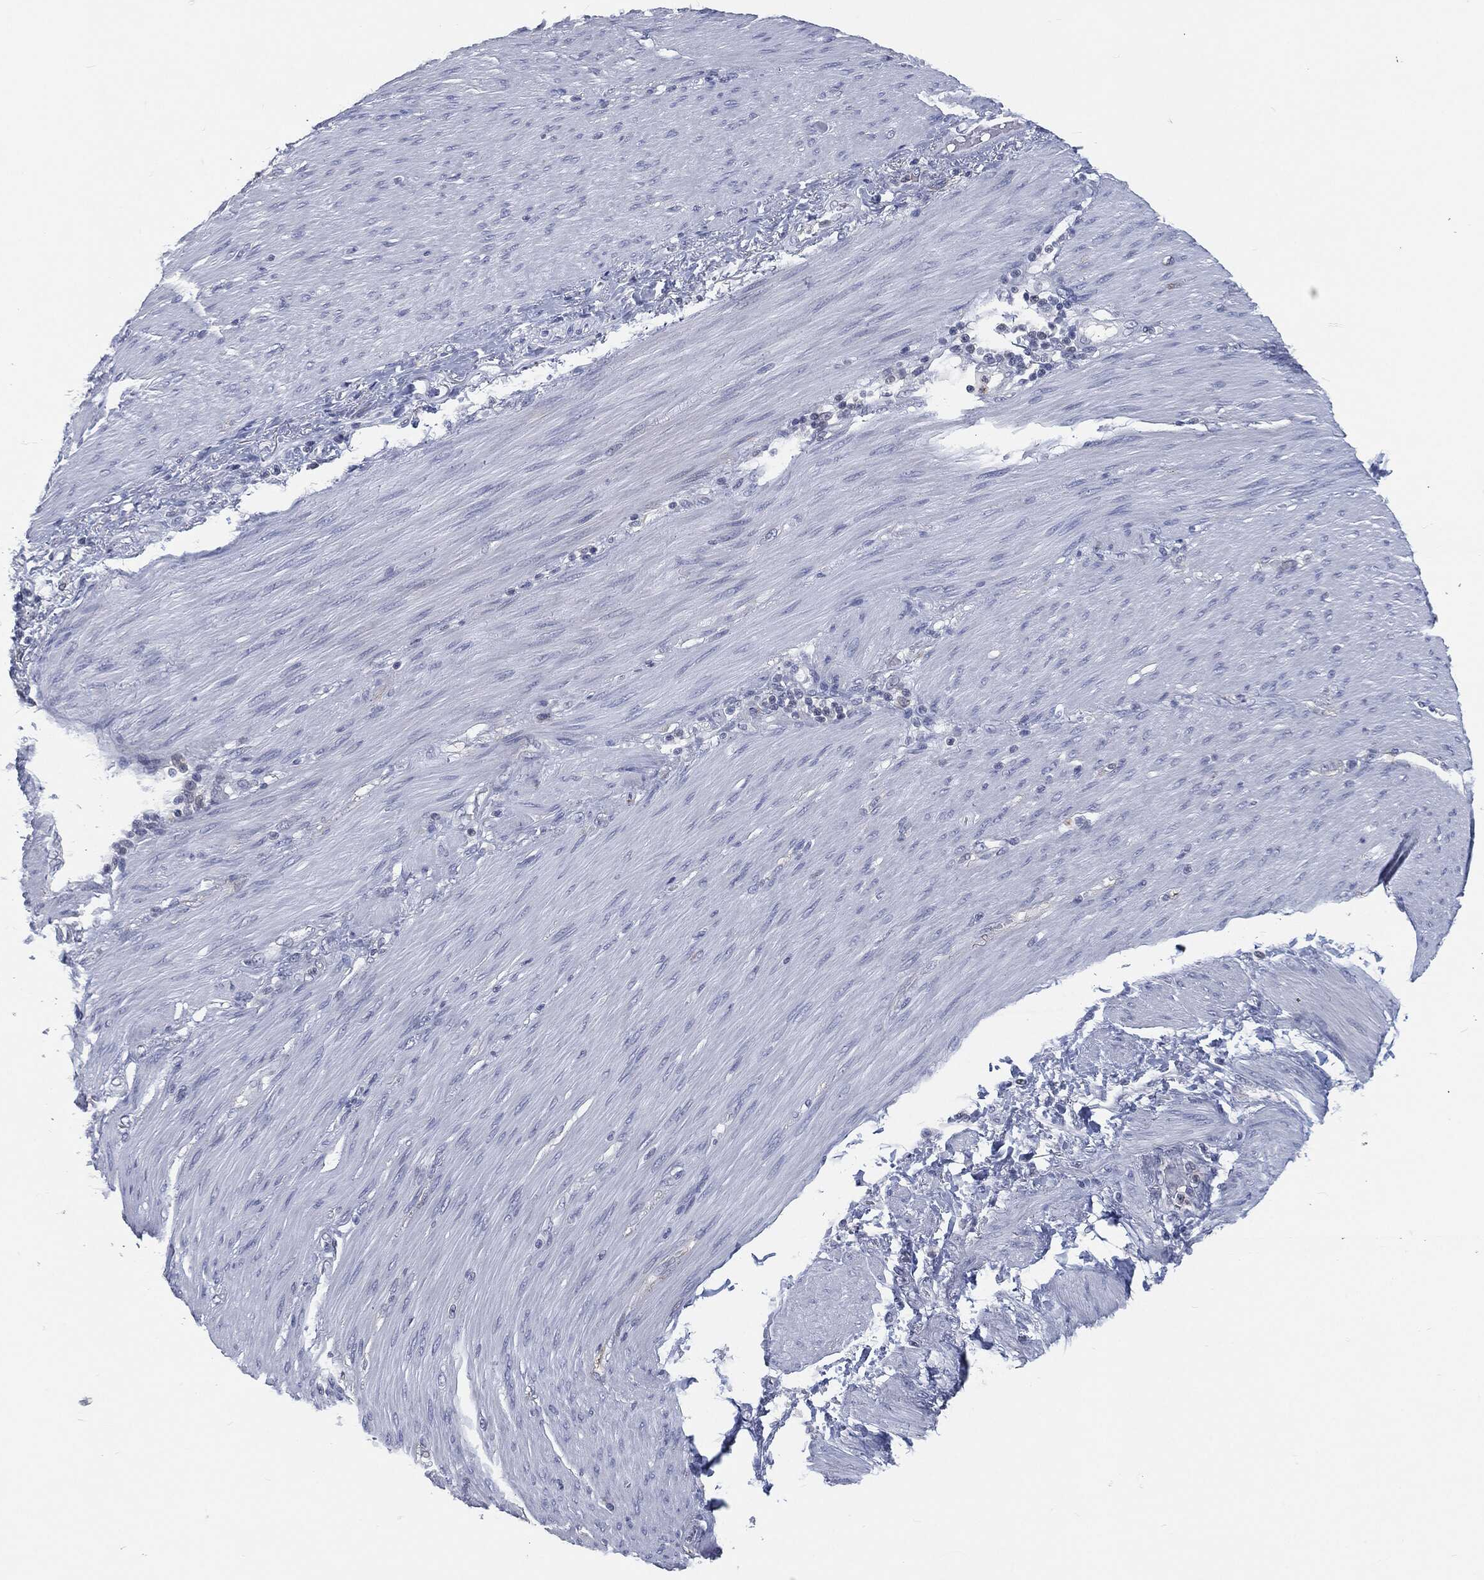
{"staining": {"intensity": "weak", "quantity": "<25%", "location": "cytoplasmic/membranous"}, "tissue": "stomach cancer", "cell_type": "Tumor cells", "image_type": "cancer", "snomed": [{"axis": "morphology", "description": "Normal tissue, NOS"}, {"axis": "morphology", "description": "Adenocarcinoma, NOS"}, {"axis": "topography", "description": "Stomach"}], "caption": "This image is of stomach cancer stained with IHC to label a protein in brown with the nuclei are counter-stained blue. There is no positivity in tumor cells.", "gene": "PROM1", "patient": {"sex": "female", "age": 79}}